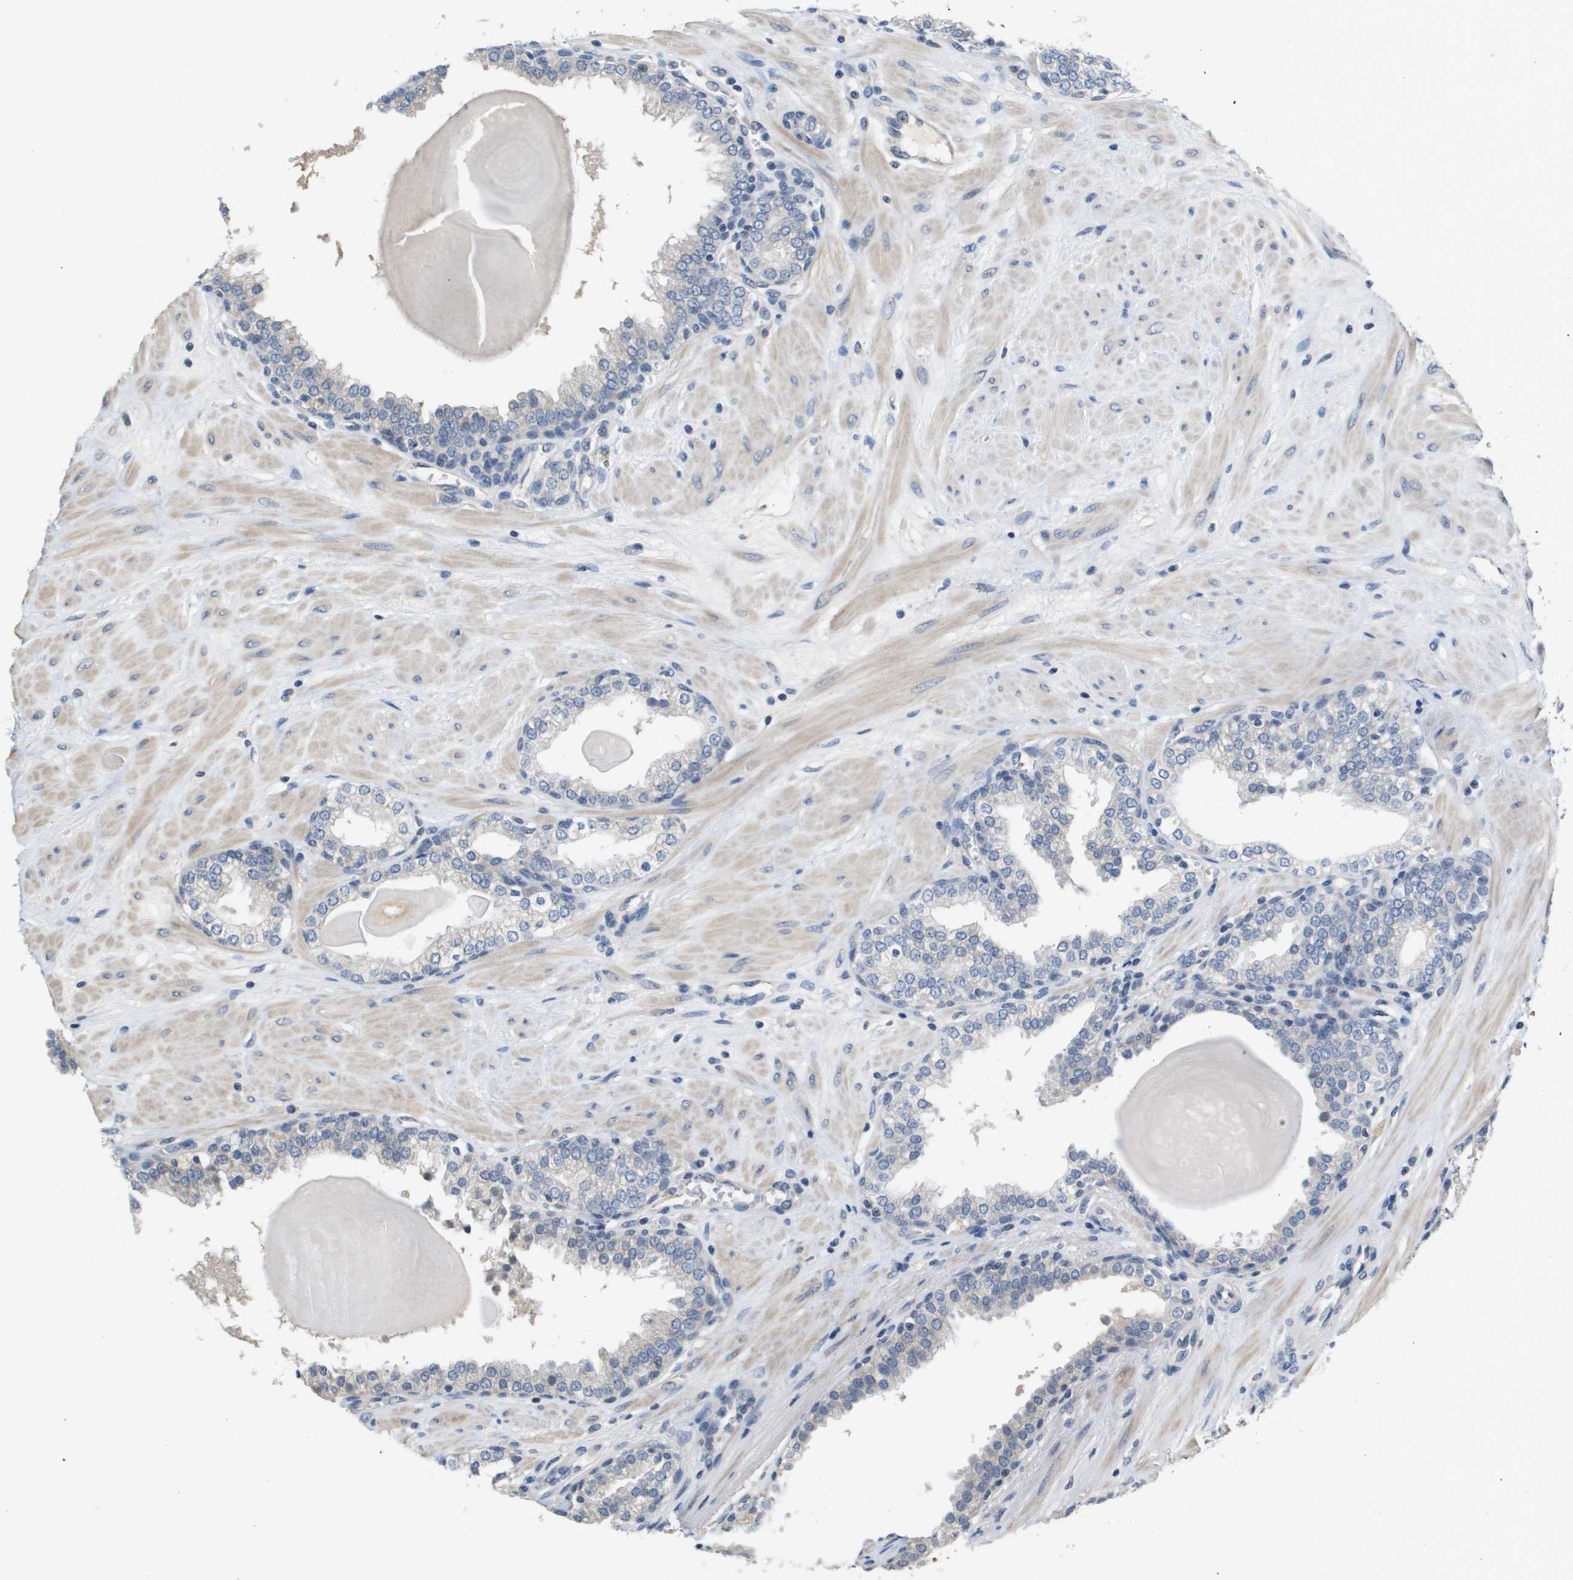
{"staining": {"intensity": "weak", "quantity": "<25%", "location": "cytoplasmic/membranous"}, "tissue": "prostate", "cell_type": "Glandular cells", "image_type": "normal", "snomed": [{"axis": "morphology", "description": "Normal tissue, NOS"}, {"axis": "topography", "description": "Prostate"}], "caption": "Photomicrograph shows no protein expression in glandular cells of benign prostate. (DAB immunohistochemistry visualized using brightfield microscopy, high magnification).", "gene": "CAPN11", "patient": {"sex": "male", "age": 51}}